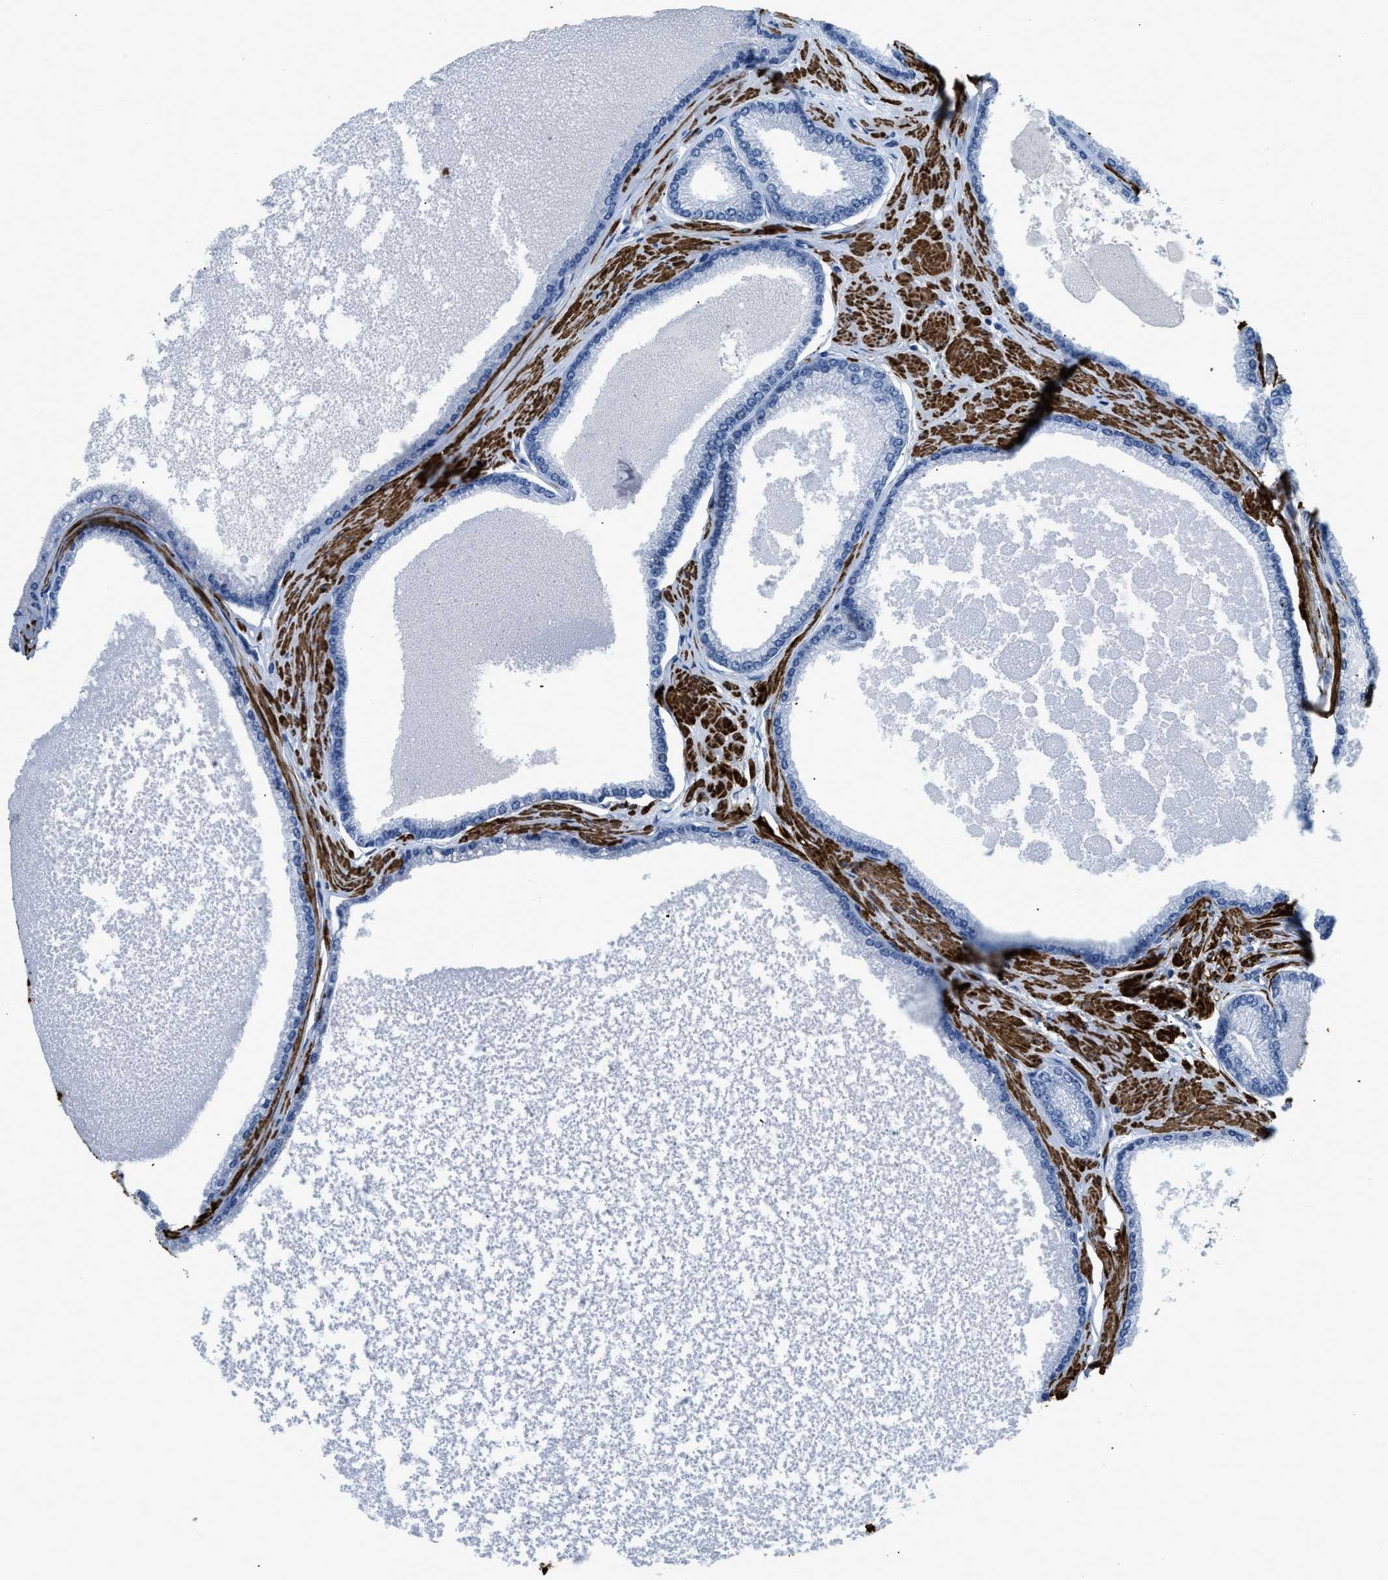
{"staining": {"intensity": "negative", "quantity": "none", "location": "none"}, "tissue": "prostate cancer", "cell_type": "Tumor cells", "image_type": "cancer", "snomed": [{"axis": "morphology", "description": "Adenocarcinoma, High grade"}, {"axis": "topography", "description": "Prostate"}], "caption": "High magnification brightfield microscopy of prostate adenocarcinoma (high-grade) stained with DAB (3,3'-diaminobenzidine) (brown) and counterstained with hematoxylin (blue): tumor cells show no significant expression.", "gene": "DES", "patient": {"sex": "male", "age": 61}}